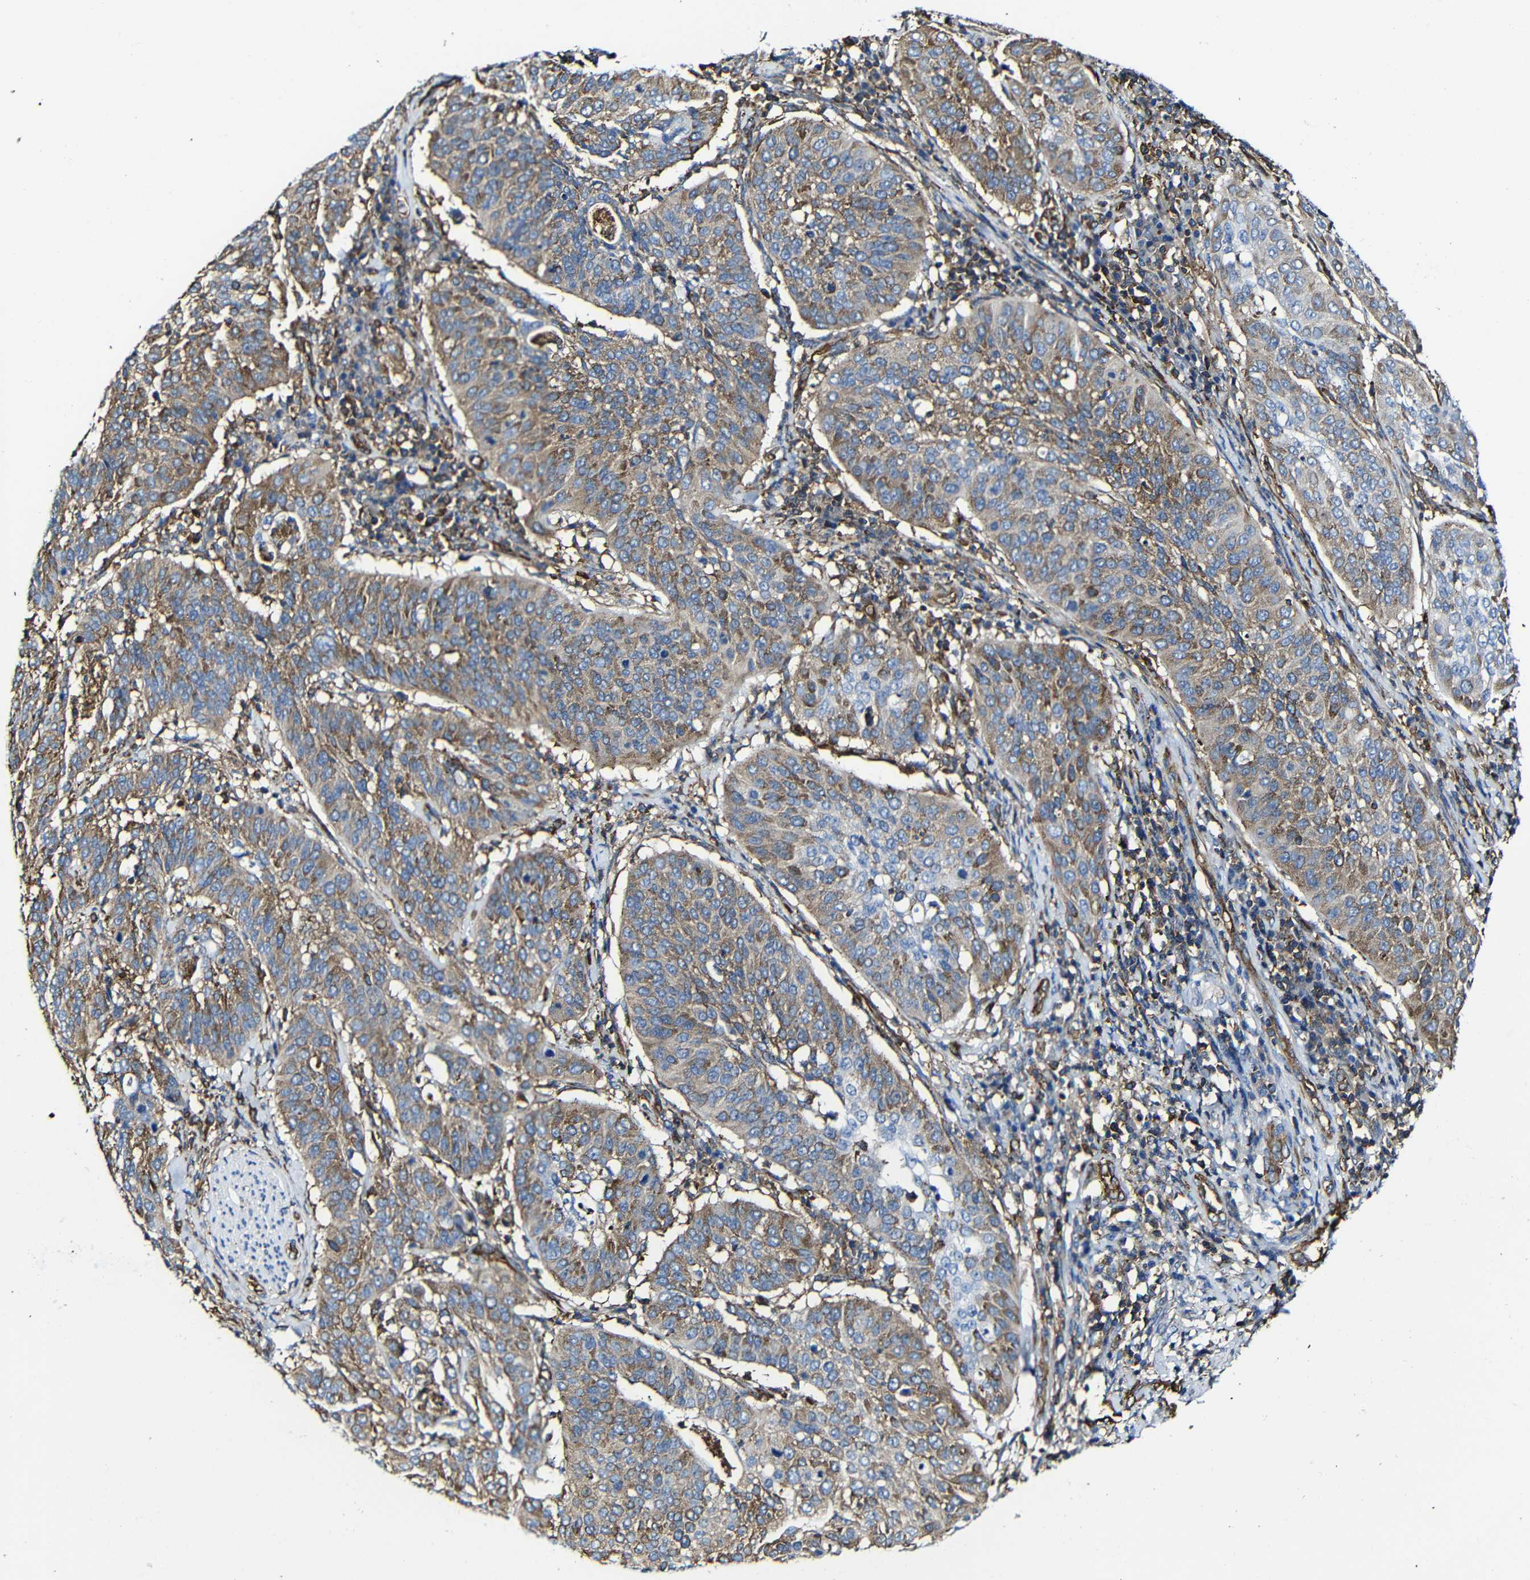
{"staining": {"intensity": "moderate", "quantity": ">75%", "location": "cytoplasmic/membranous"}, "tissue": "cervical cancer", "cell_type": "Tumor cells", "image_type": "cancer", "snomed": [{"axis": "morphology", "description": "Normal tissue, NOS"}, {"axis": "morphology", "description": "Squamous cell carcinoma, NOS"}, {"axis": "topography", "description": "Cervix"}], "caption": "An immunohistochemistry (IHC) histopathology image of neoplastic tissue is shown. Protein staining in brown labels moderate cytoplasmic/membranous positivity in cervical squamous cell carcinoma within tumor cells.", "gene": "MSN", "patient": {"sex": "female", "age": 39}}